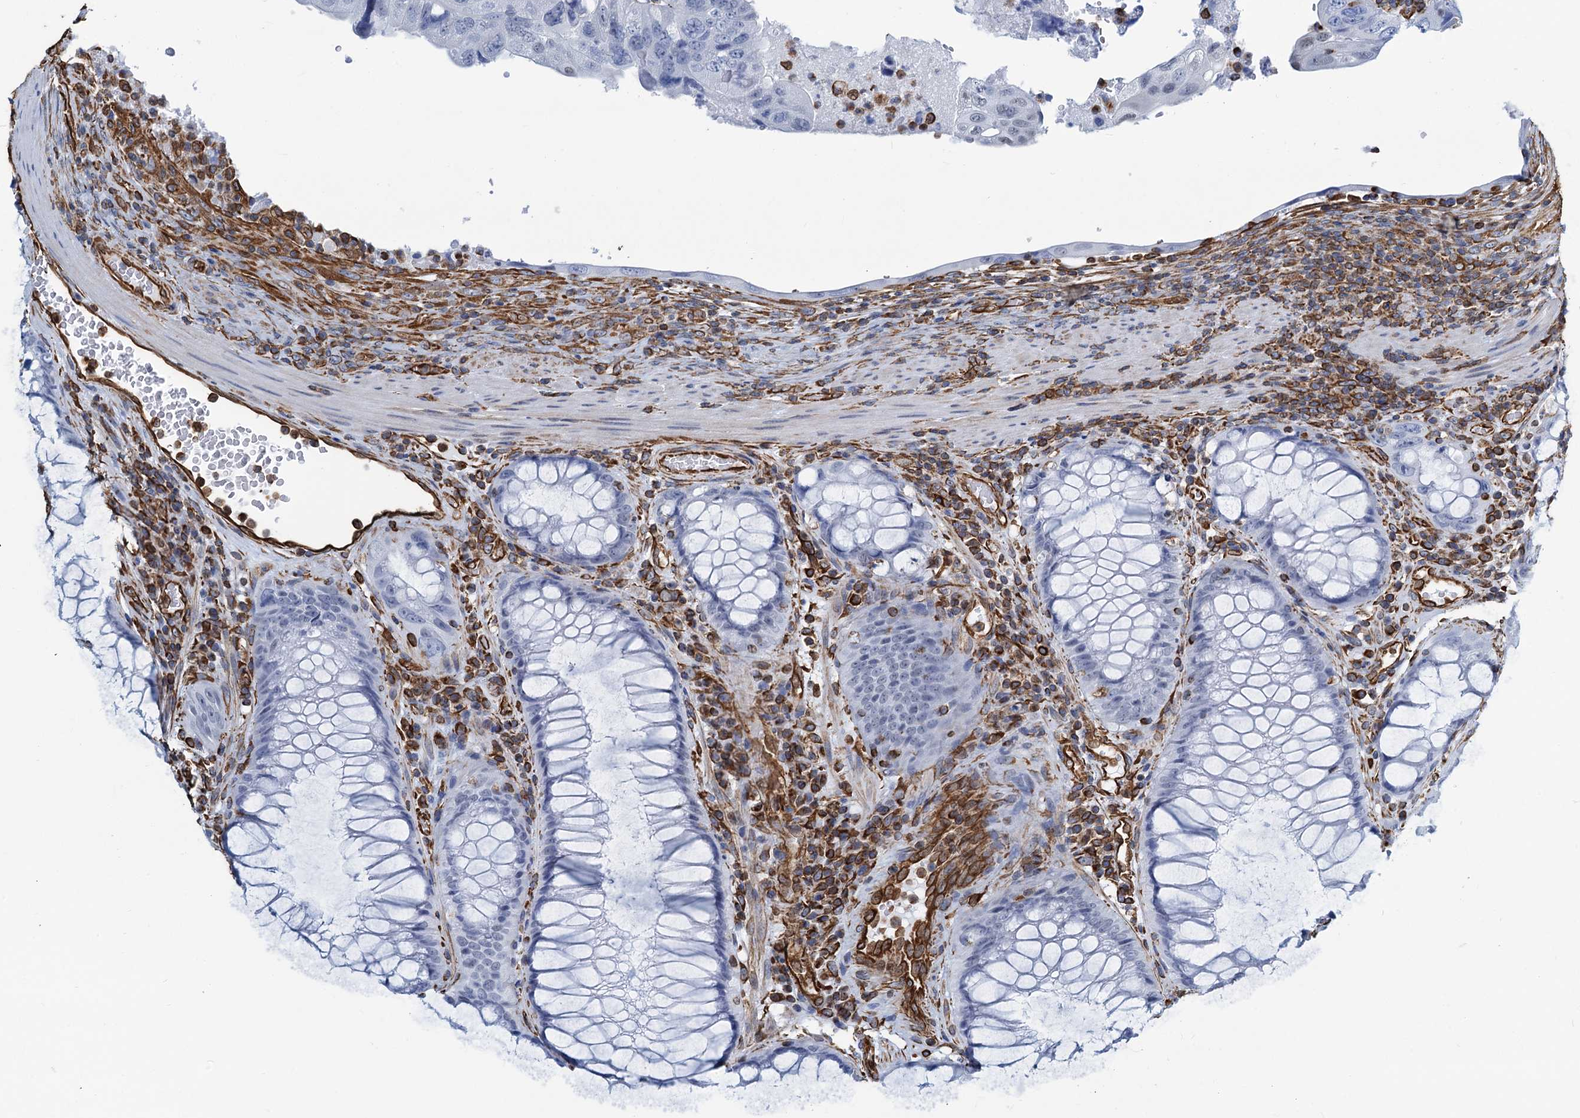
{"staining": {"intensity": "negative", "quantity": "none", "location": "none"}, "tissue": "colorectal cancer", "cell_type": "Tumor cells", "image_type": "cancer", "snomed": [{"axis": "morphology", "description": "Adenocarcinoma, NOS"}, {"axis": "topography", "description": "Rectum"}], "caption": "Image shows no protein expression in tumor cells of colorectal adenocarcinoma tissue.", "gene": "PGM2", "patient": {"sex": "male", "age": 63}}